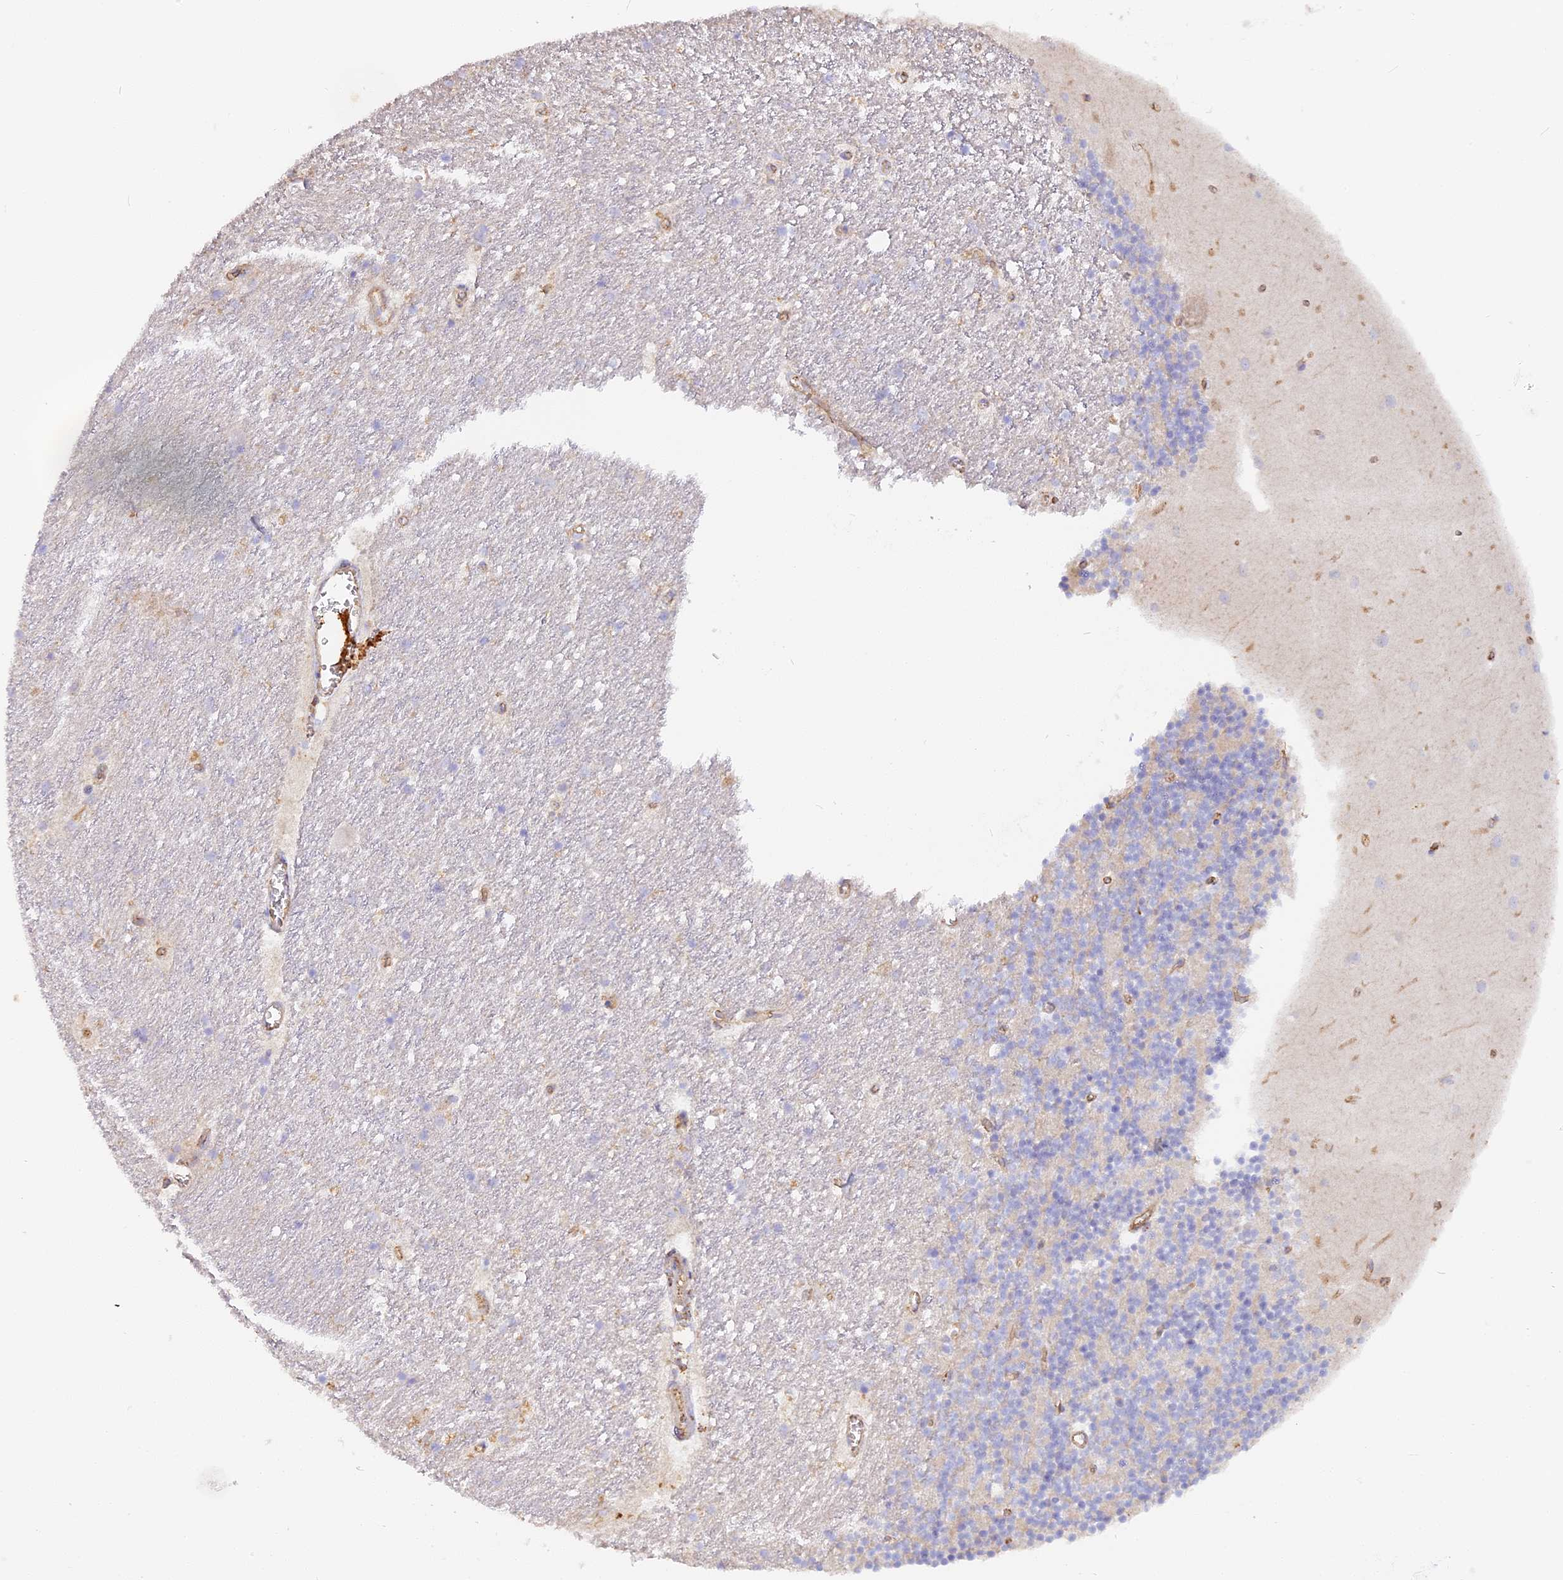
{"staining": {"intensity": "negative", "quantity": "none", "location": "none"}, "tissue": "cerebellum", "cell_type": "Cells in granular layer", "image_type": "normal", "snomed": [{"axis": "morphology", "description": "Normal tissue, NOS"}, {"axis": "topography", "description": "Cerebellum"}], "caption": "Immunohistochemistry (IHC) histopathology image of normal human cerebellum stained for a protein (brown), which reveals no positivity in cells in granular layer.", "gene": "VPS18", "patient": {"sex": "male", "age": 54}}